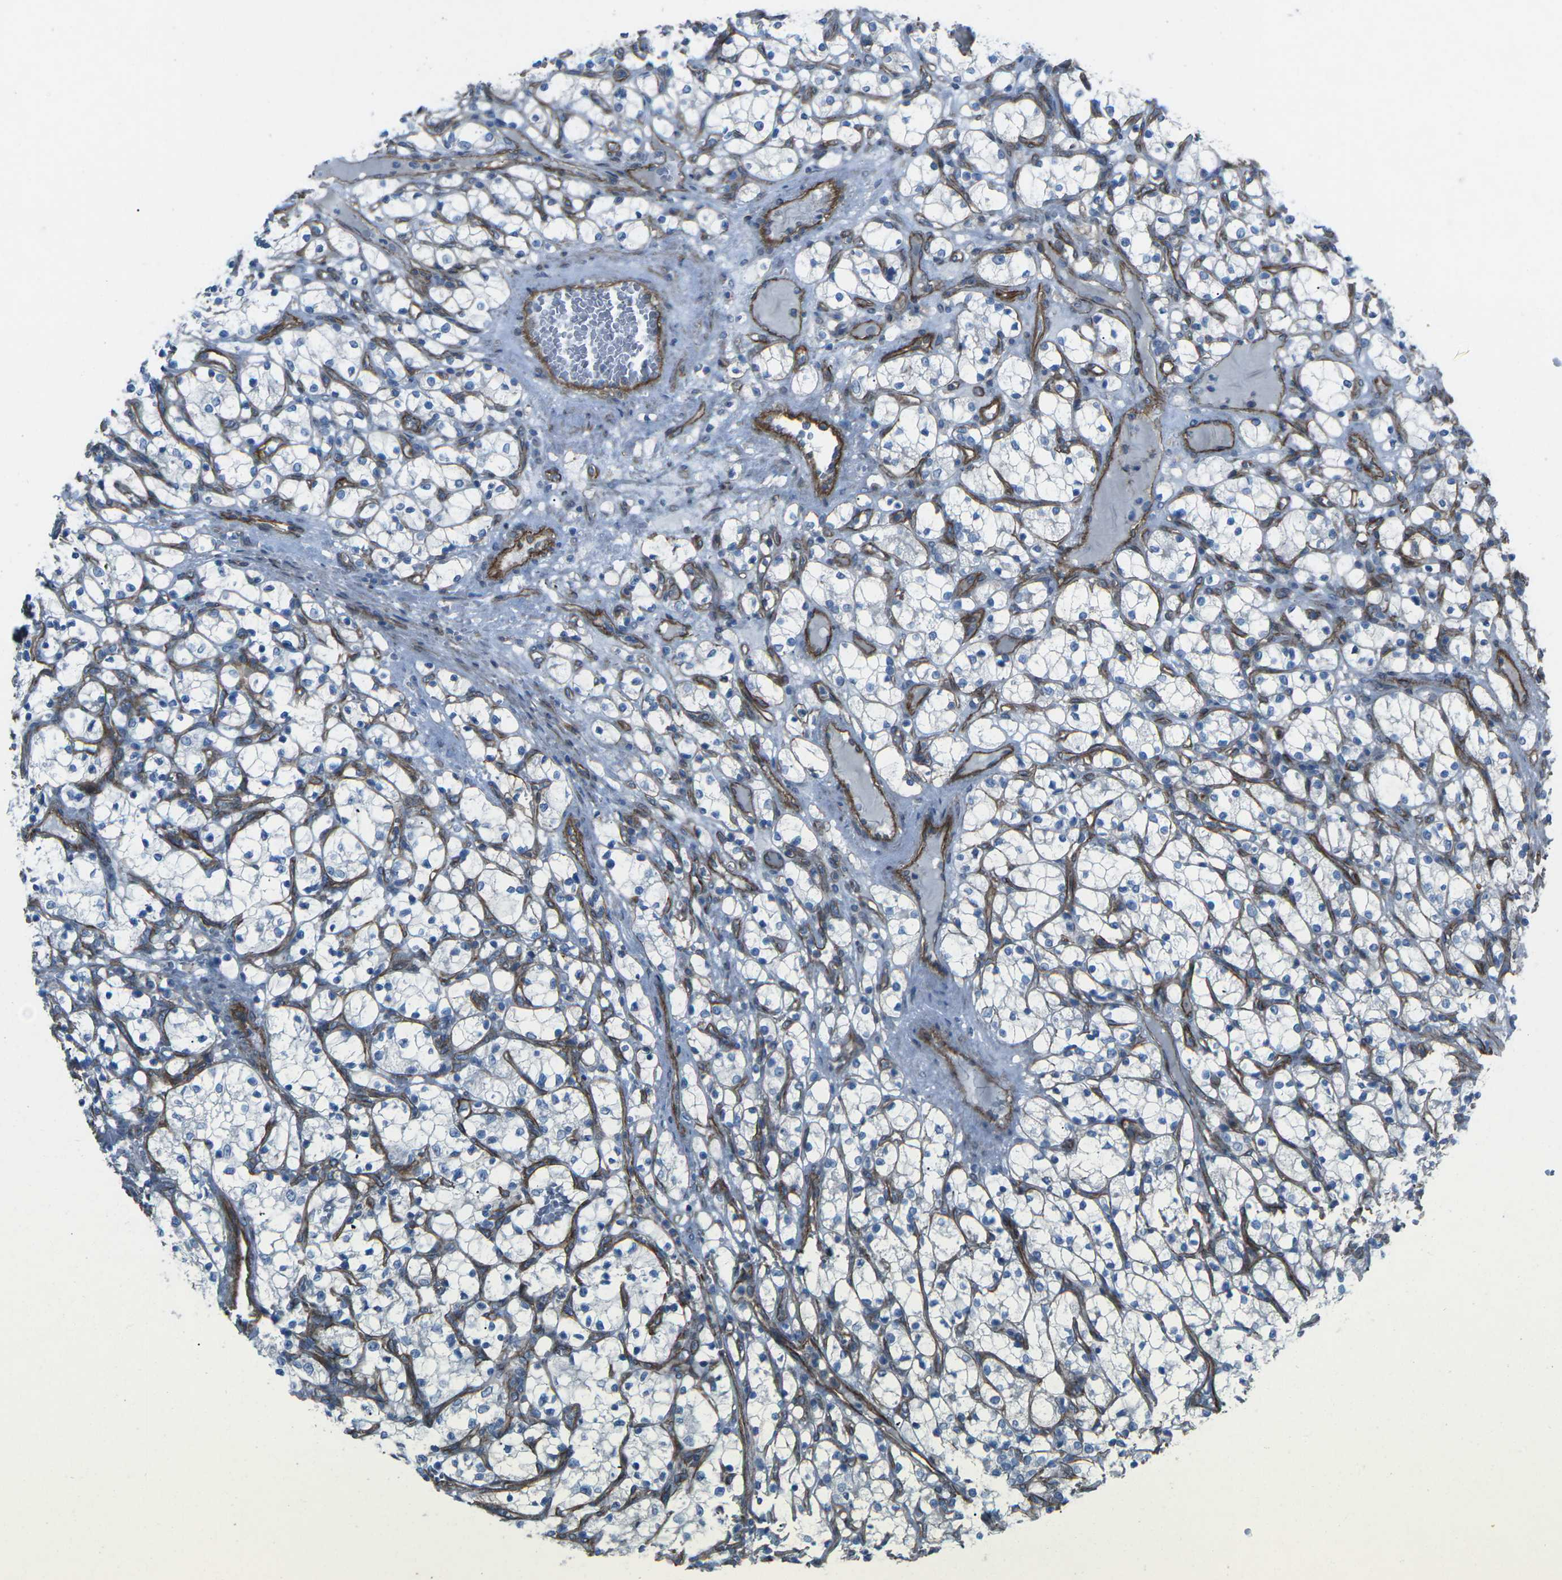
{"staining": {"intensity": "negative", "quantity": "none", "location": "none"}, "tissue": "renal cancer", "cell_type": "Tumor cells", "image_type": "cancer", "snomed": [{"axis": "morphology", "description": "Adenocarcinoma, NOS"}, {"axis": "topography", "description": "Kidney"}], "caption": "A high-resolution histopathology image shows immunohistochemistry staining of renal adenocarcinoma, which exhibits no significant staining in tumor cells.", "gene": "UTRN", "patient": {"sex": "female", "age": 69}}